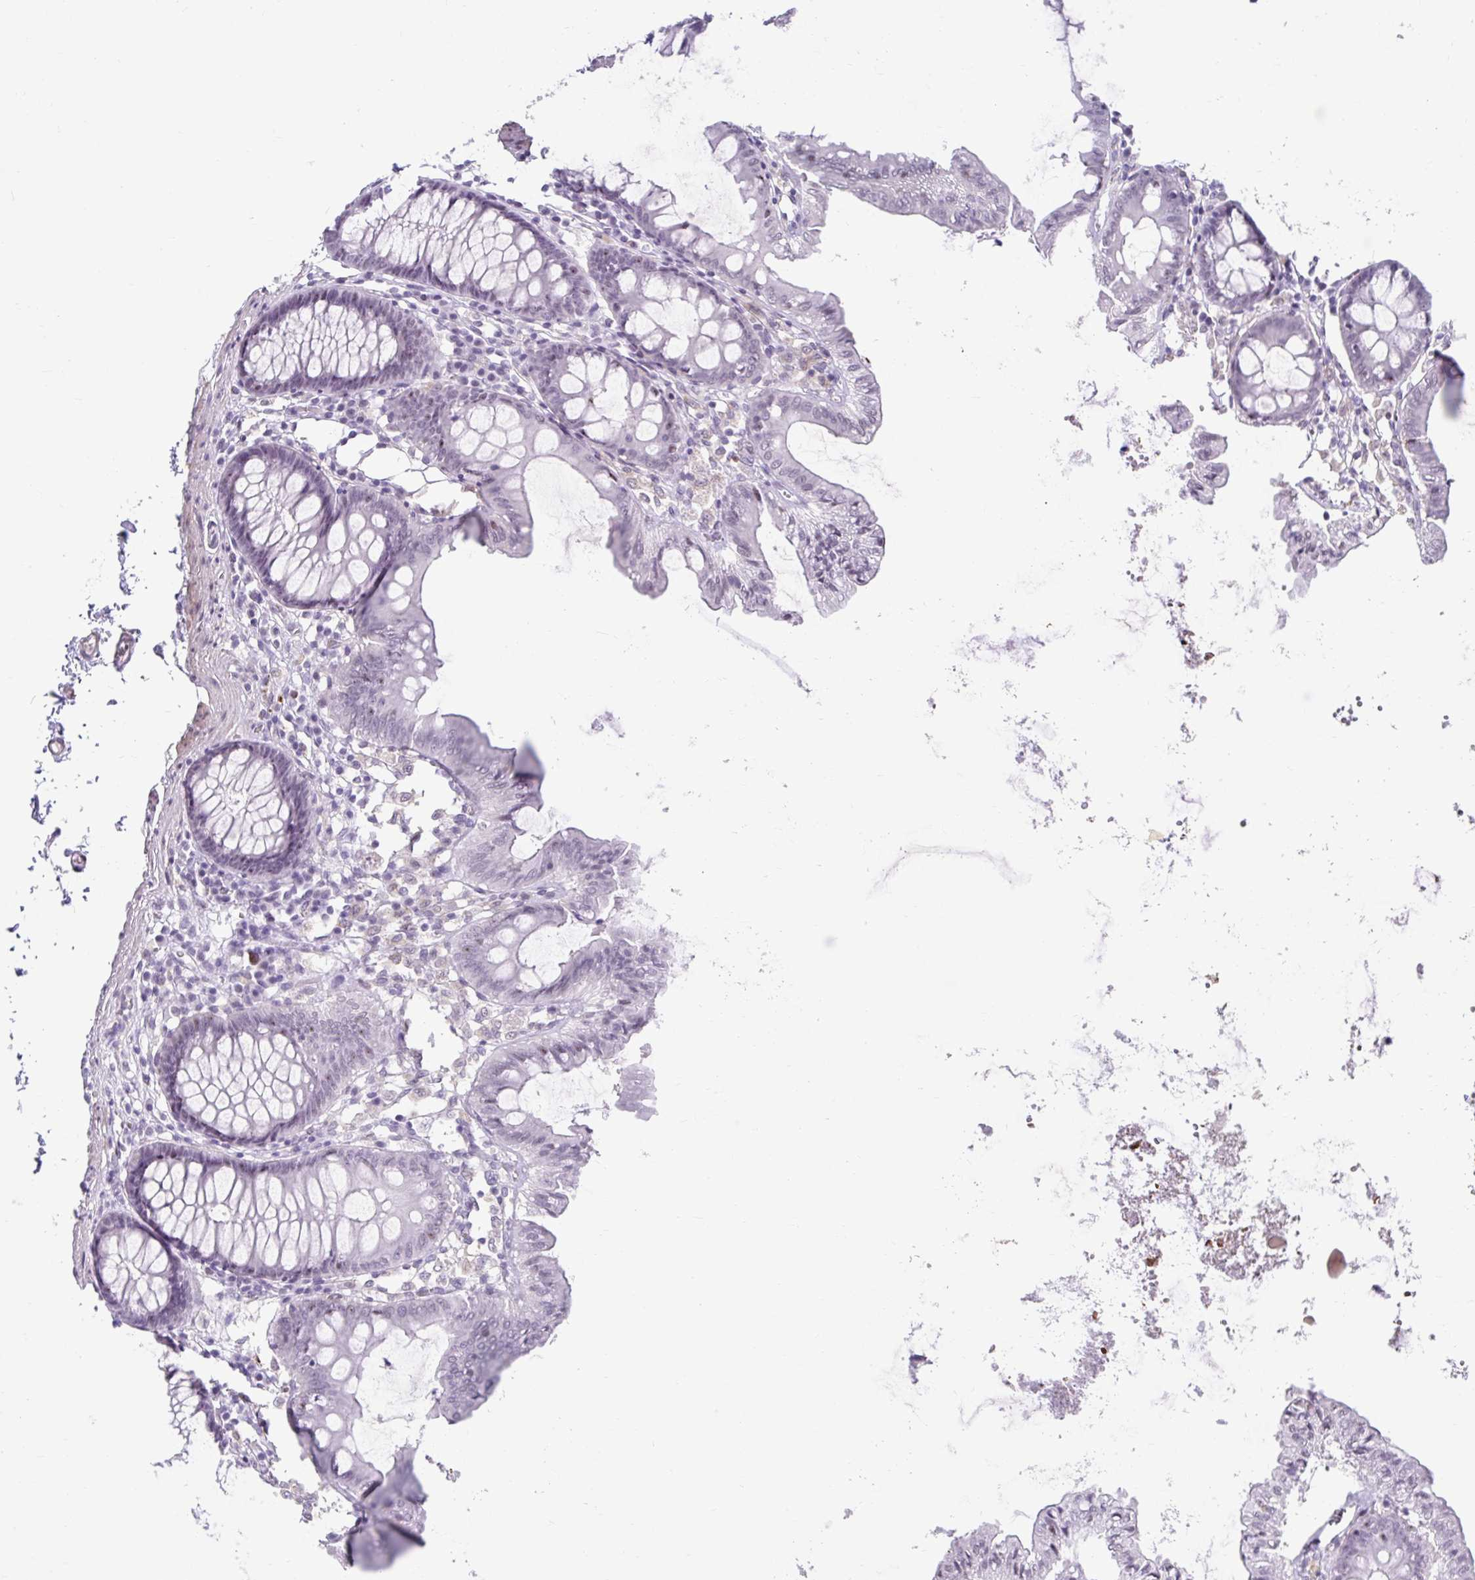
{"staining": {"intensity": "negative", "quantity": "none", "location": "none"}, "tissue": "colon", "cell_type": "Endothelial cells", "image_type": "normal", "snomed": [{"axis": "morphology", "description": "Normal tissue, NOS"}, {"axis": "topography", "description": "Colon"}, {"axis": "topography", "description": "Peripheral nerve tissue"}], "caption": "IHC of unremarkable human colon shows no positivity in endothelial cells. The staining was performed using DAB (3,3'-diaminobenzidine) to visualize the protein expression in brown, while the nuclei were stained in blue with hematoxylin (Magnification: 20x).", "gene": "DCAF17", "patient": {"sex": "male", "age": 84}}